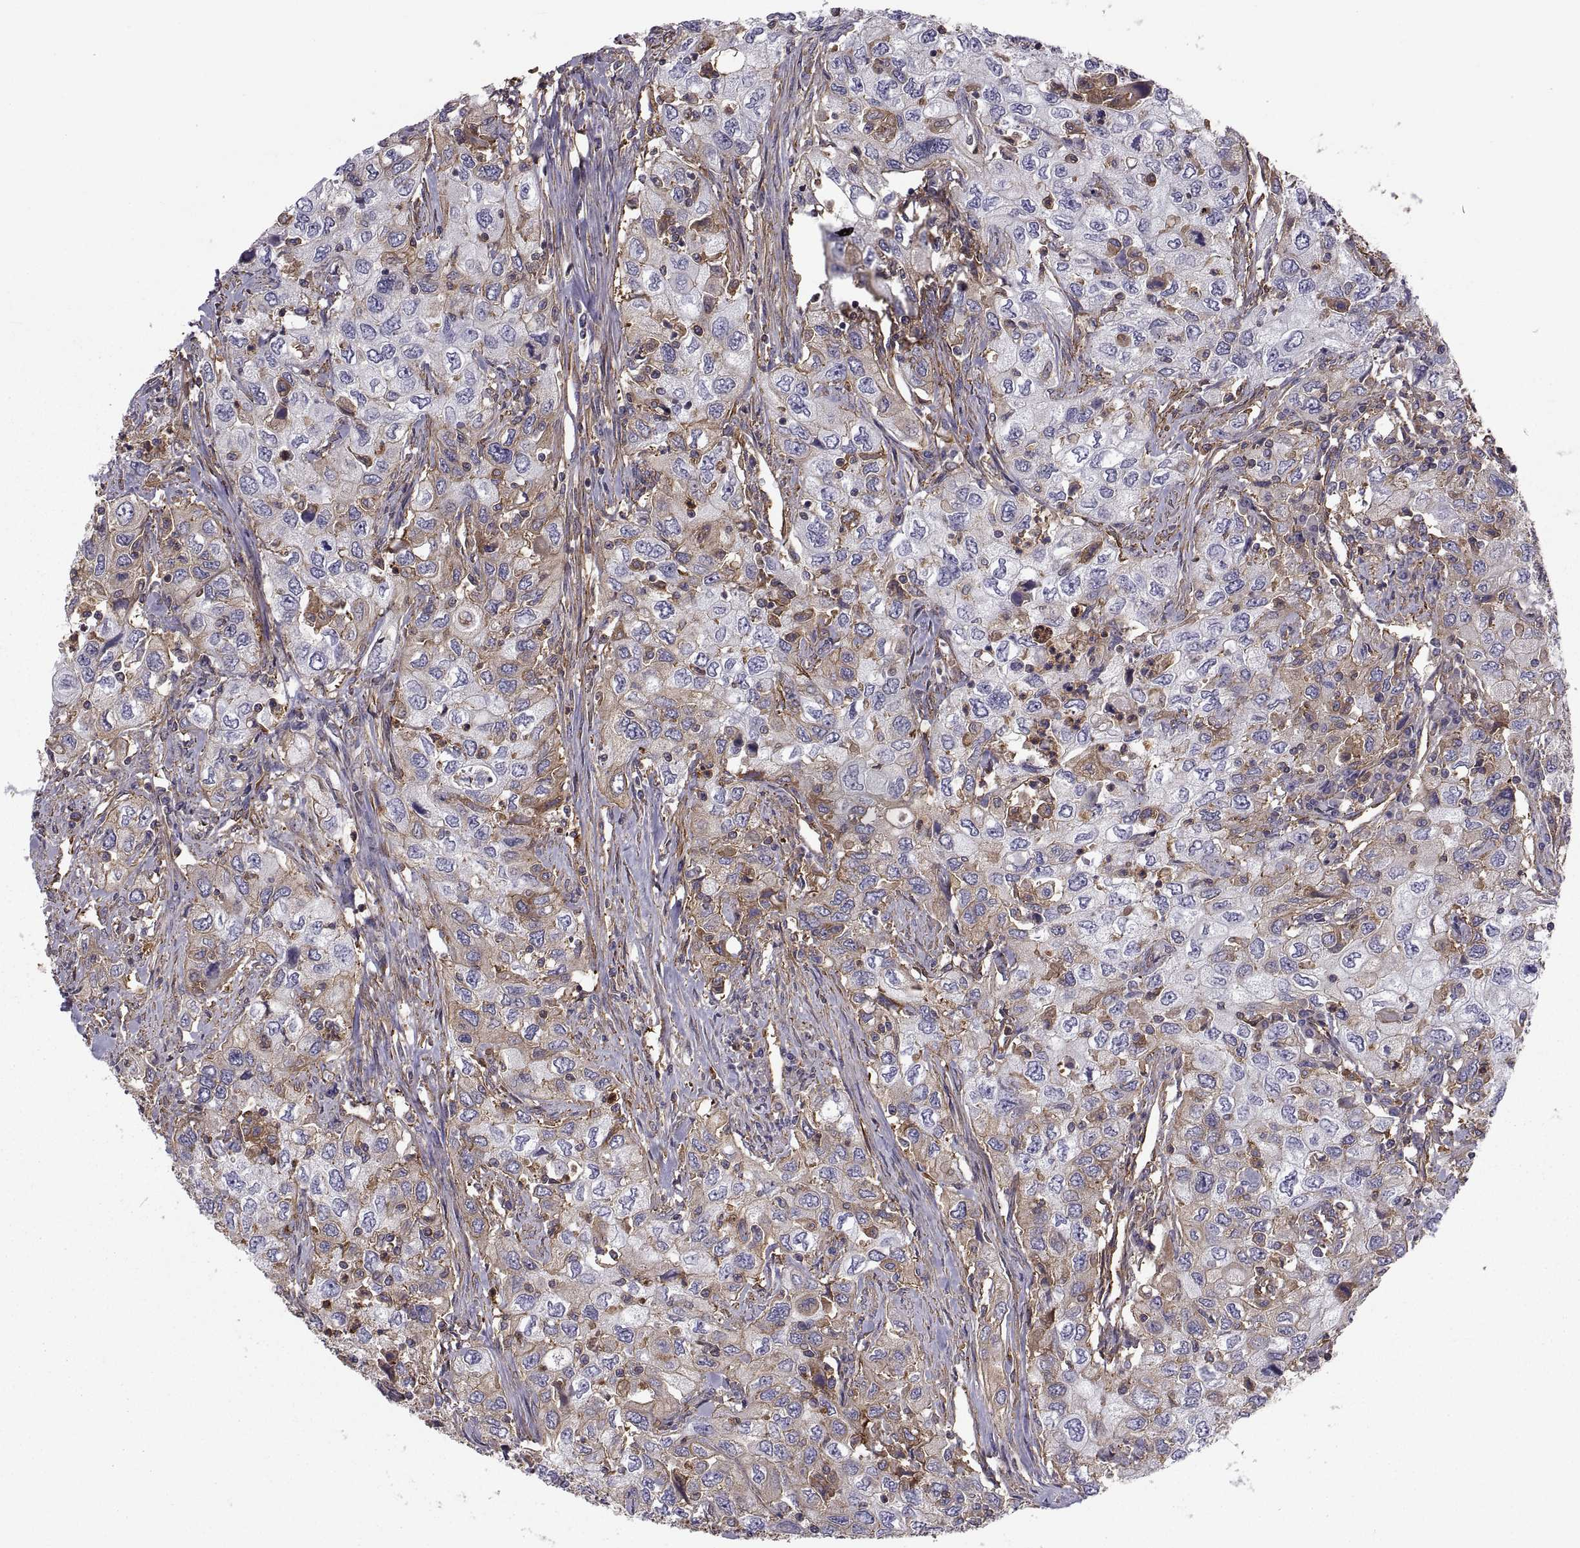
{"staining": {"intensity": "moderate", "quantity": "25%-75%", "location": "cytoplasmic/membranous"}, "tissue": "urothelial cancer", "cell_type": "Tumor cells", "image_type": "cancer", "snomed": [{"axis": "morphology", "description": "Urothelial carcinoma, High grade"}, {"axis": "topography", "description": "Urinary bladder"}], "caption": "Brown immunohistochemical staining in human urothelial cancer demonstrates moderate cytoplasmic/membranous staining in about 25%-75% of tumor cells.", "gene": "MYH9", "patient": {"sex": "male", "age": 76}}